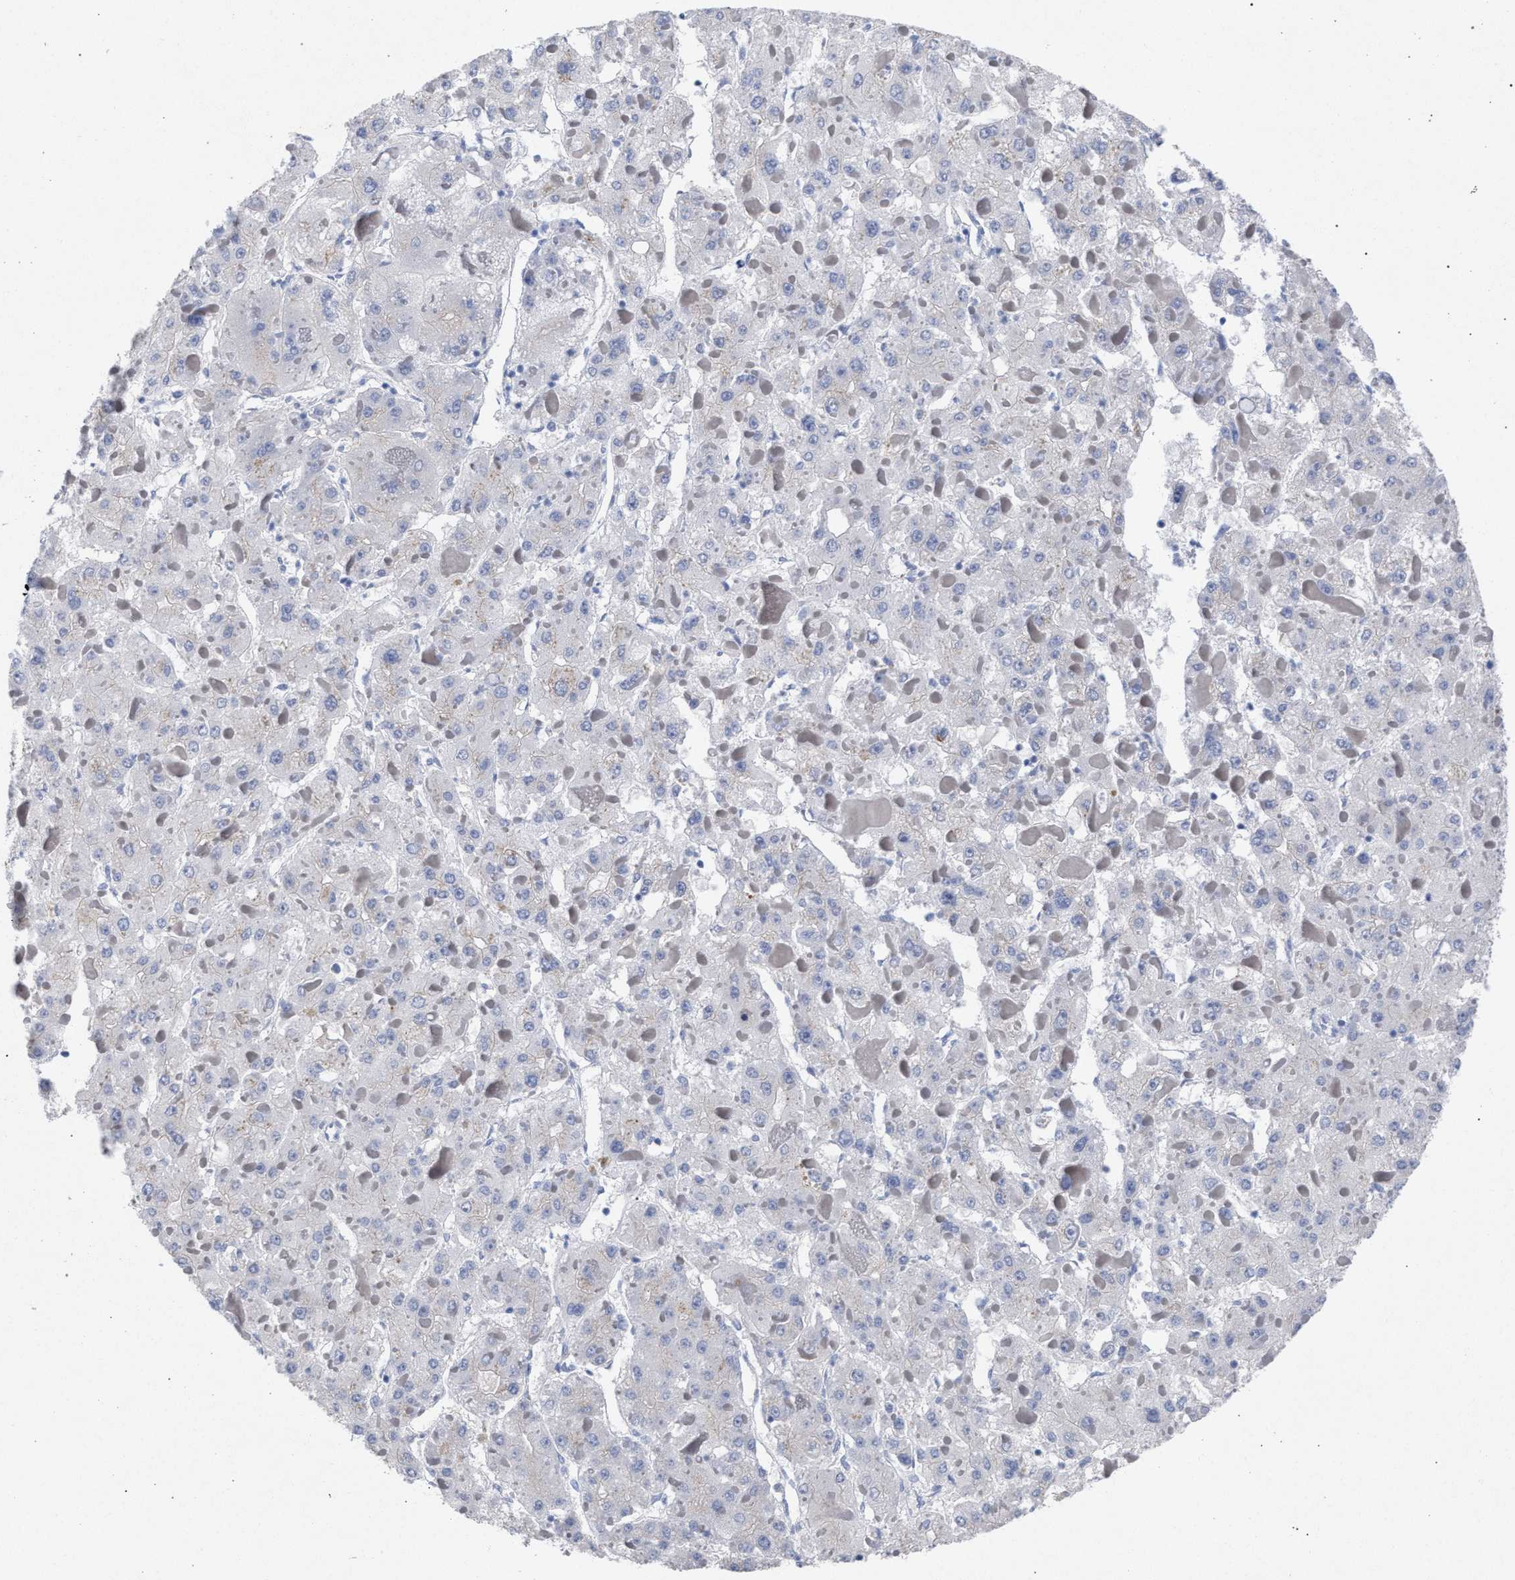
{"staining": {"intensity": "negative", "quantity": "none", "location": "none"}, "tissue": "liver cancer", "cell_type": "Tumor cells", "image_type": "cancer", "snomed": [{"axis": "morphology", "description": "Carcinoma, Hepatocellular, NOS"}, {"axis": "topography", "description": "Liver"}], "caption": "This is an IHC image of liver cancer. There is no staining in tumor cells.", "gene": "GOLGA2", "patient": {"sex": "female", "age": 73}}